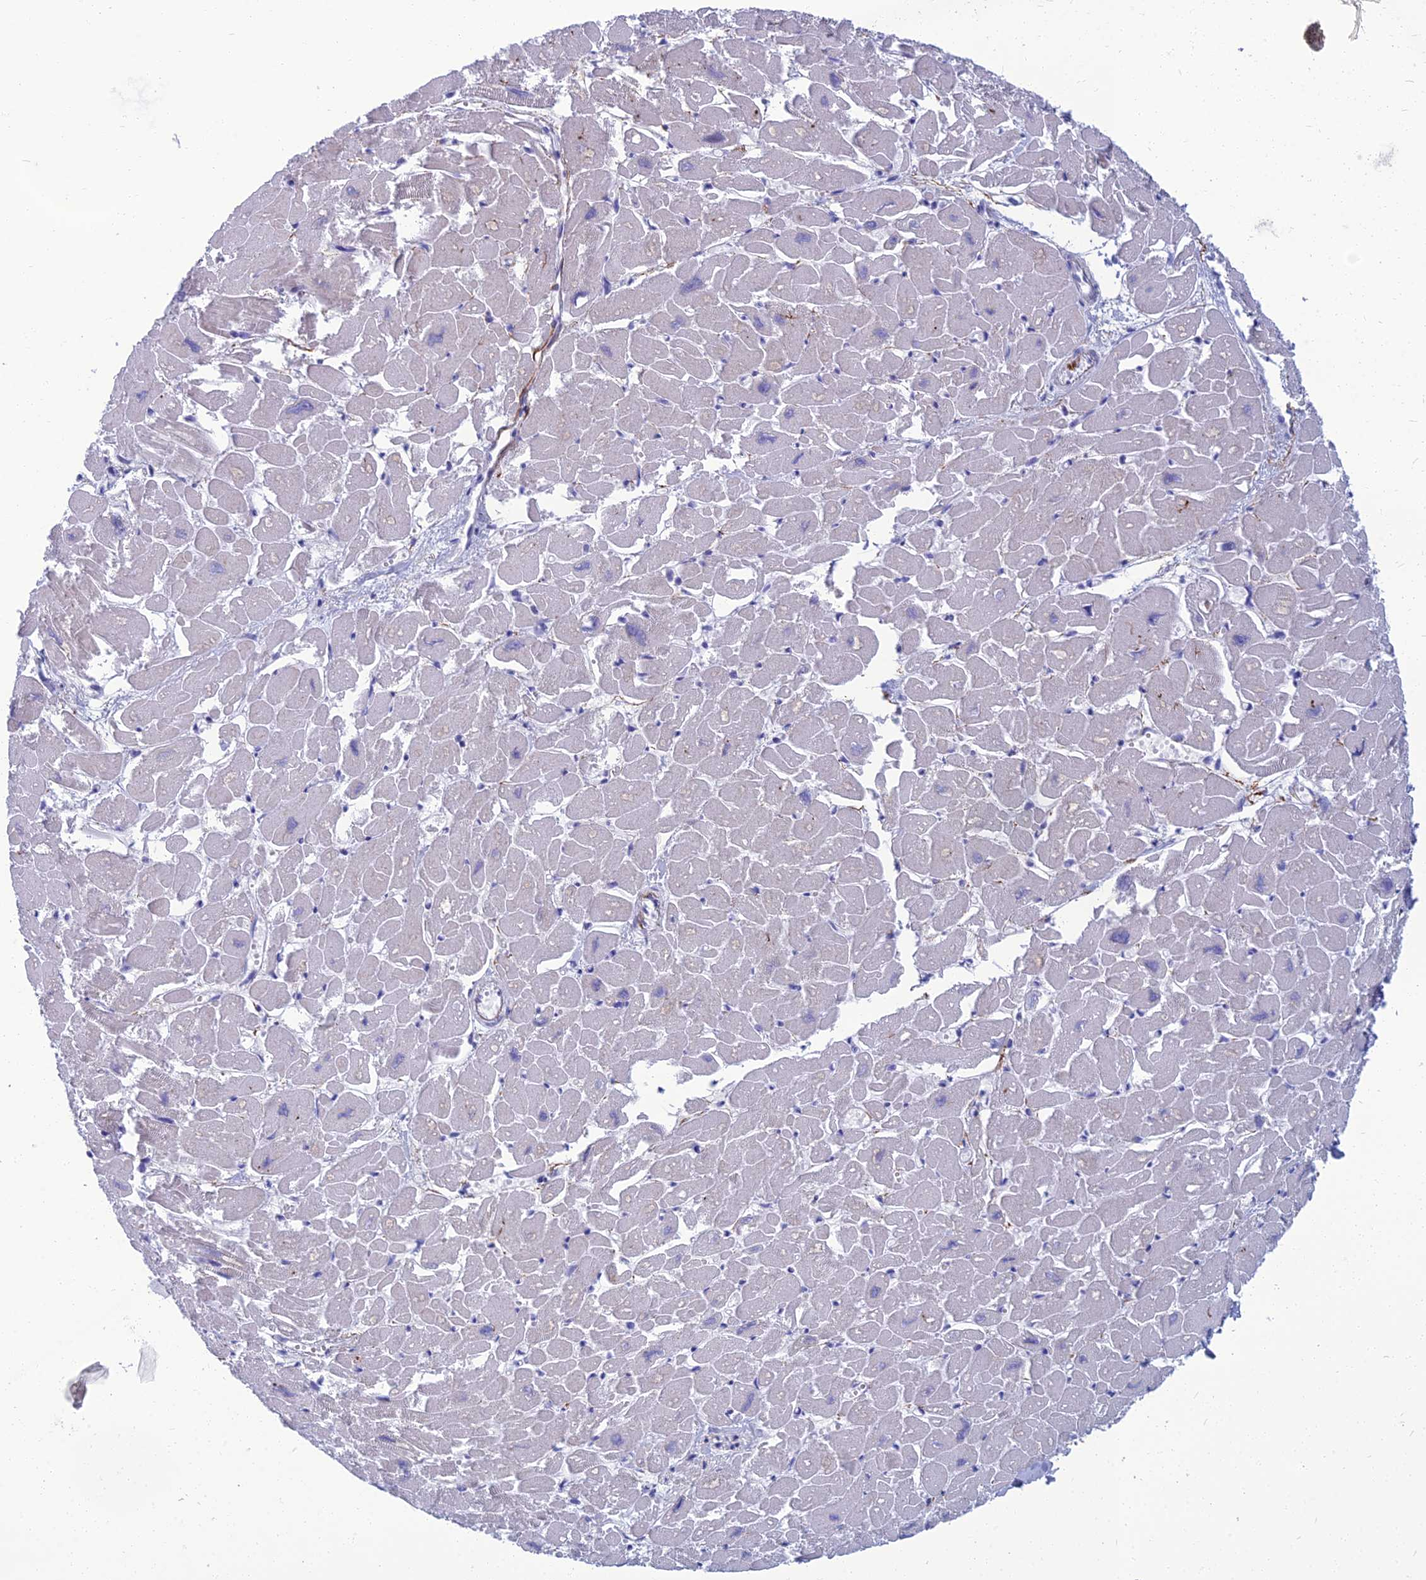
{"staining": {"intensity": "negative", "quantity": "none", "location": "none"}, "tissue": "heart muscle", "cell_type": "Cardiomyocytes", "image_type": "normal", "snomed": [{"axis": "morphology", "description": "Normal tissue, NOS"}, {"axis": "topography", "description": "Heart"}], "caption": "Normal heart muscle was stained to show a protein in brown. There is no significant positivity in cardiomyocytes. (Brightfield microscopy of DAB immunohistochemistry (IHC) at high magnification).", "gene": "SPTLC3", "patient": {"sex": "male", "age": 54}}